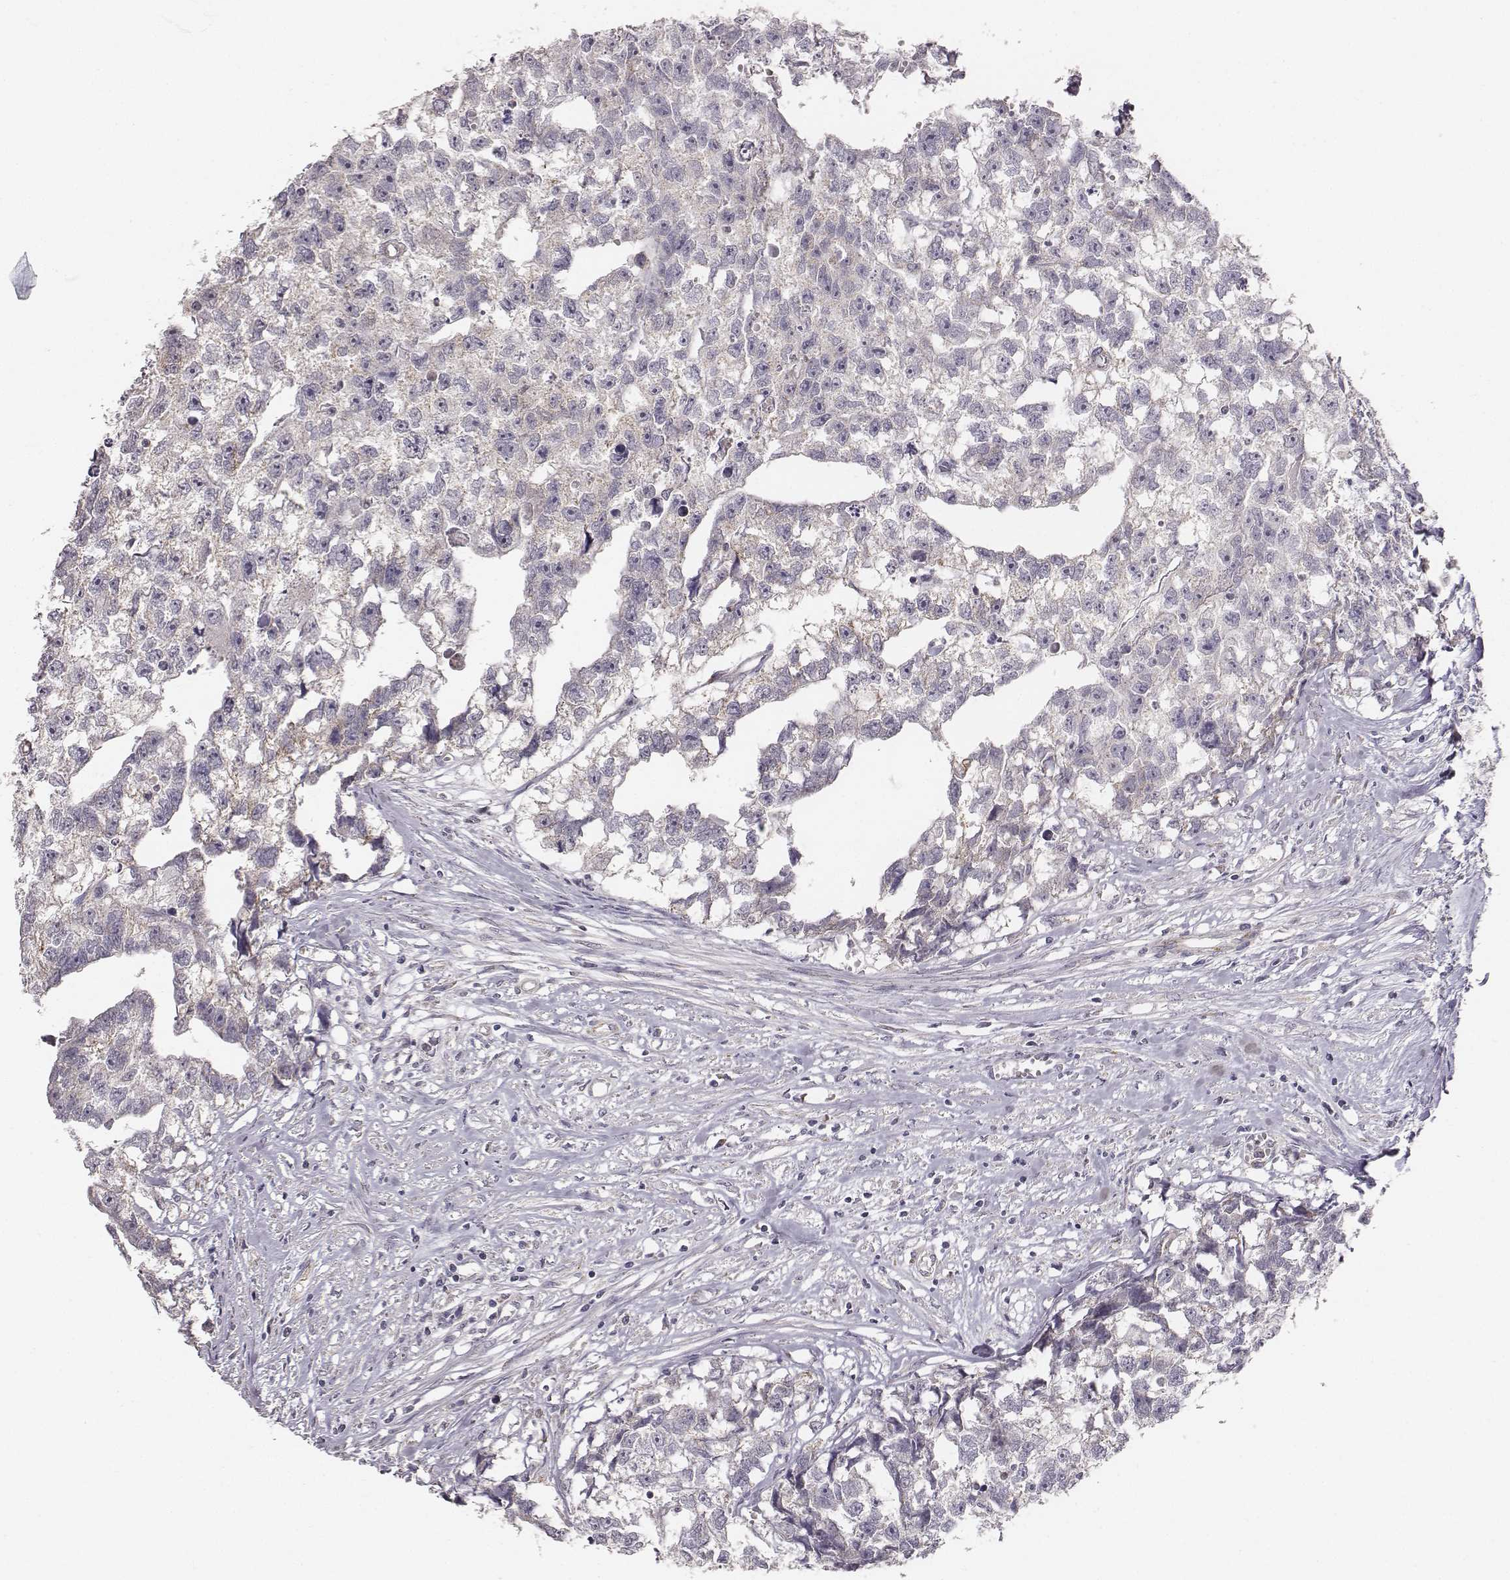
{"staining": {"intensity": "negative", "quantity": "none", "location": "none"}, "tissue": "testis cancer", "cell_type": "Tumor cells", "image_type": "cancer", "snomed": [{"axis": "morphology", "description": "Carcinoma, Embryonal, NOS"}, {"axis": "morphology", "description": "Teratoma, malignant, NOS"}, {"axis": "topography", "description": "Testis"}], "caption": "High power microscopy image of an IHC image of testis cancer (embryonal carcinoma), revealing no significant staining in tumor cells. Brightfield microscopy of immunohistochemistry (IHC) stained with DAB (brown) and hematoxylin (blue), captured at high magnification.", "gene": "ABCD3", "patient": {"sex": "male", "age": 44}}